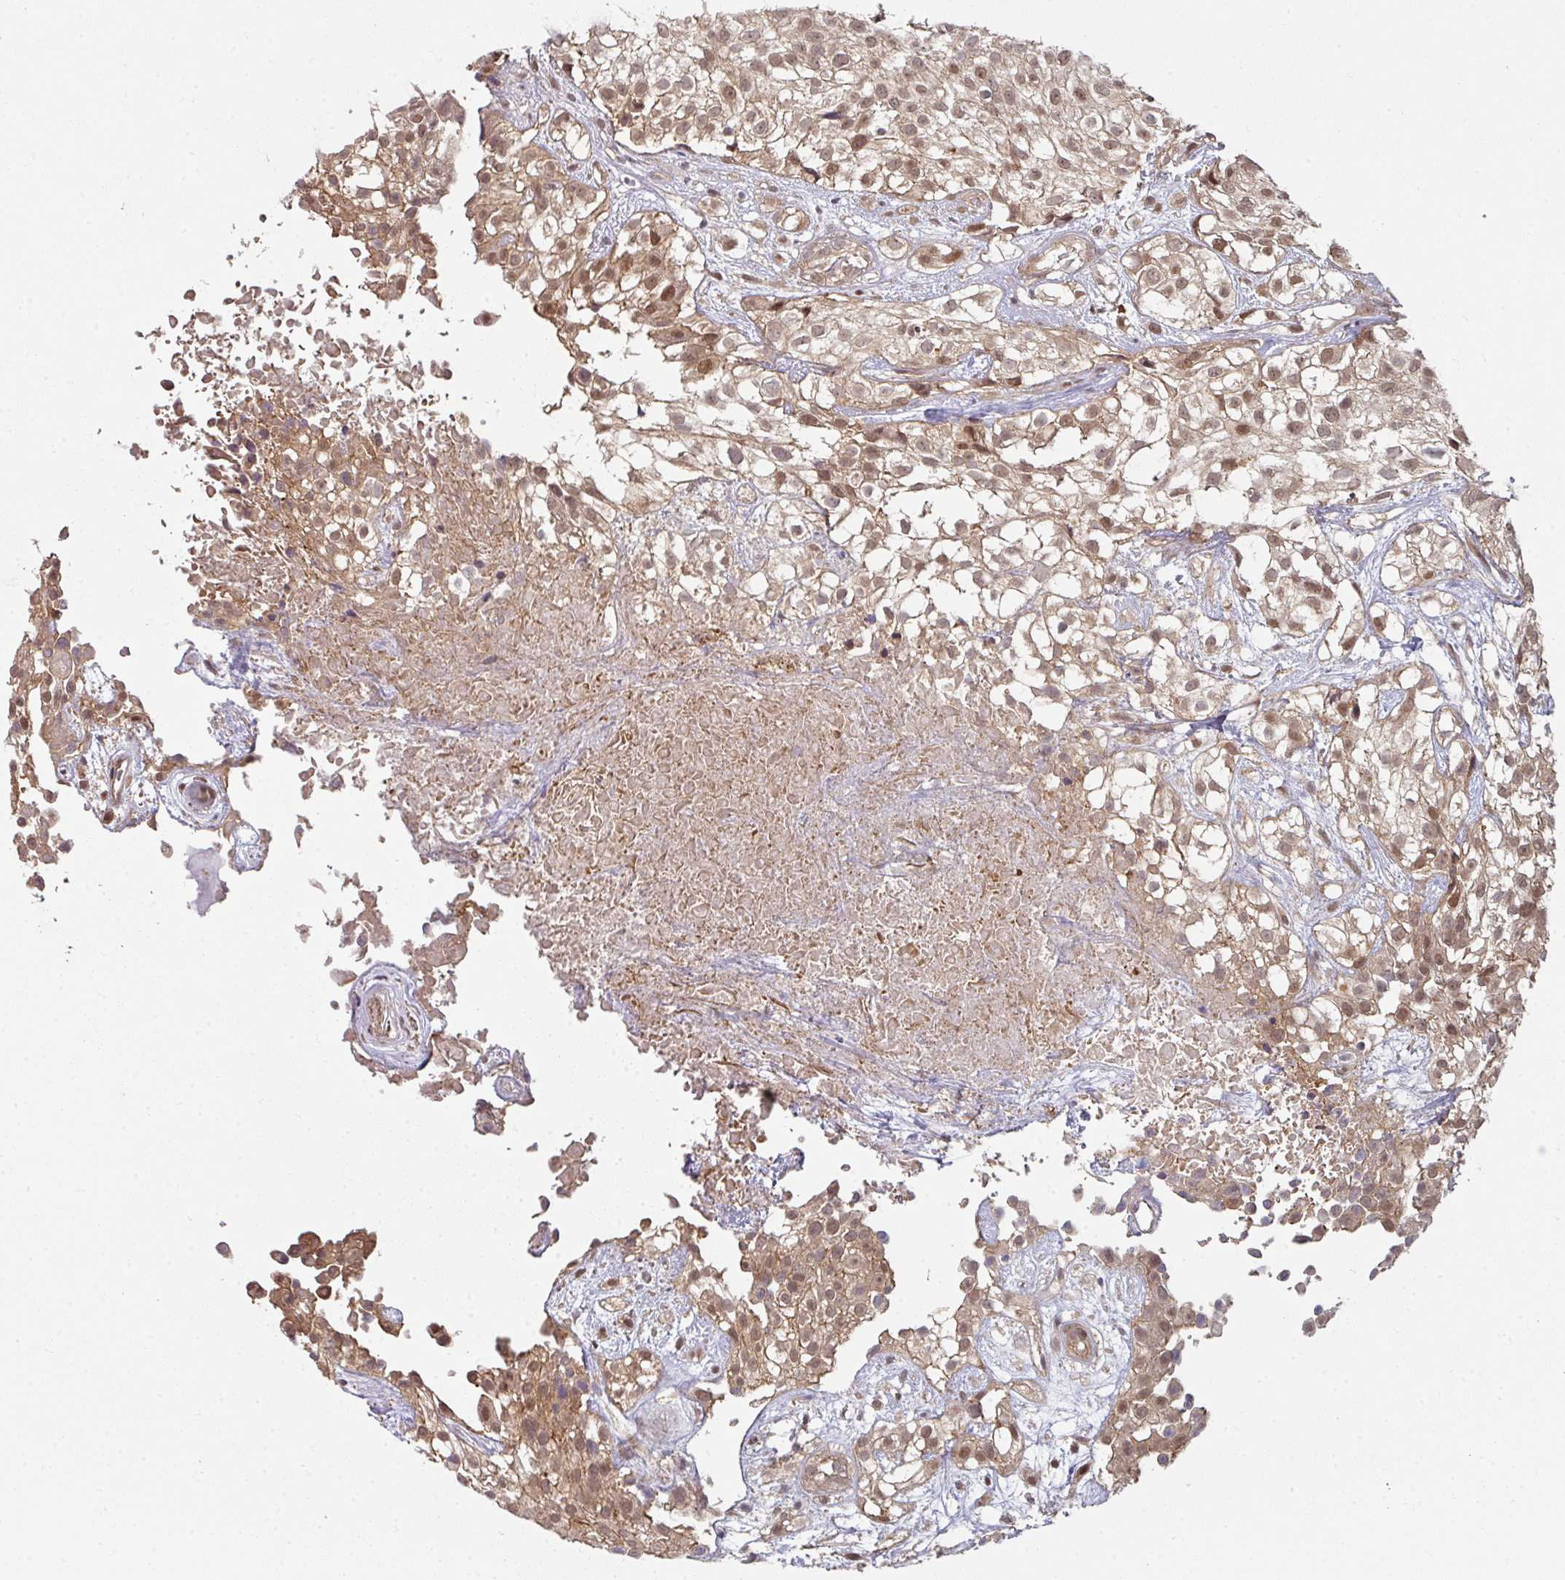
{"staining": {"intensity": "moderate", "quantity": ">75%", "location": "cytoplasmic/membranous,nuclear"}, "tissue": "urothelial cancer", "cell_type": "Tumor cells", "image_type": "cancer", "snomed": [{"axis": "morphology", "description": "Urothelial carcinoma, High grade"}, {"axis": "topography", "description": "Urinary bladder"}], "caption": "Immunohistochemistry (IHC) of human high-grade urothelial carcinoma demonstrates medium levels of moderate cytoplasmic/membranous and nuclear staining in about >75% of tumor cells.", "gene": "PSME3IP1", "patient": {"sex": "male", "age": 56}}